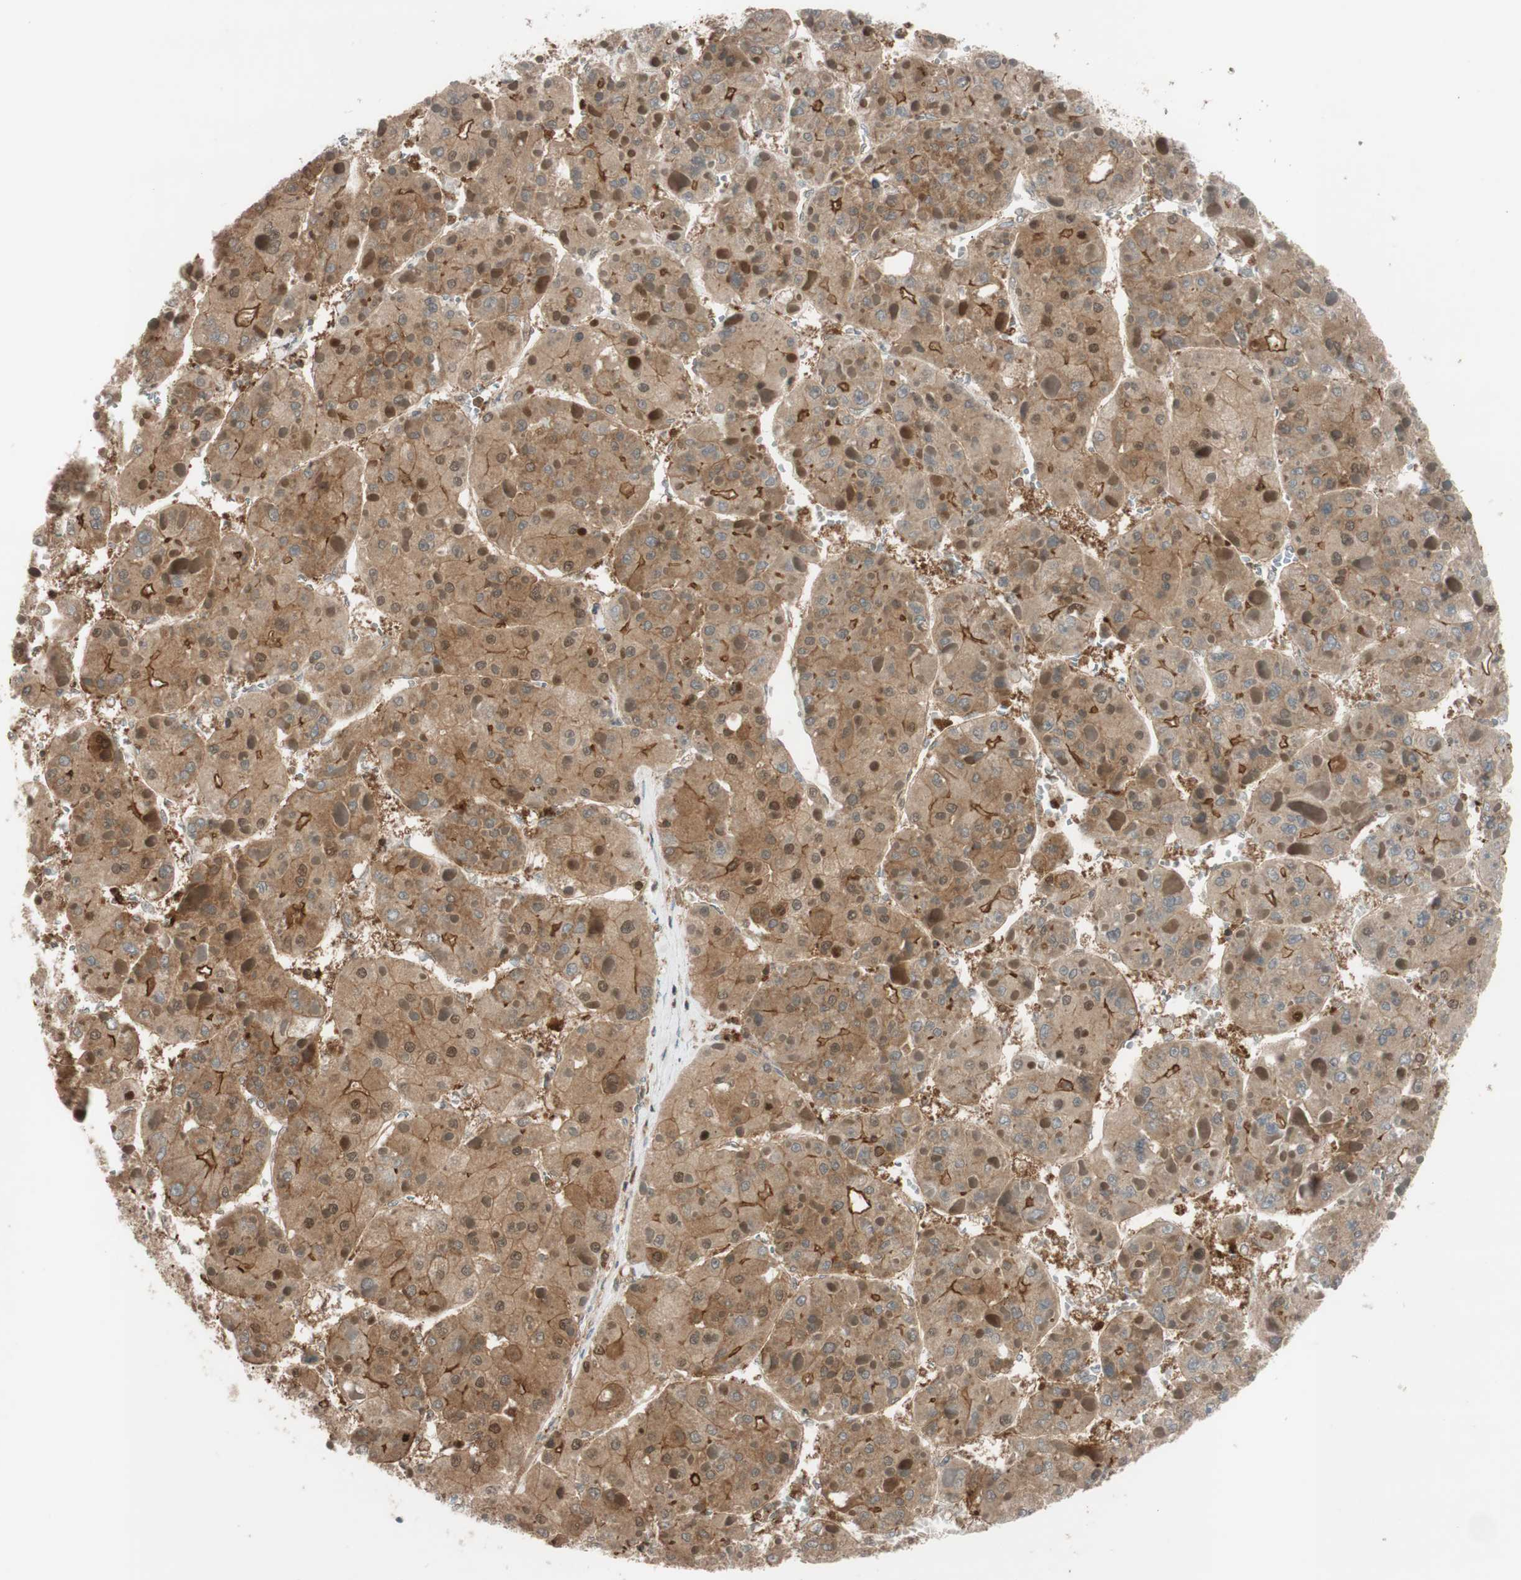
{"staining": {"intensity": "moderate", "quantity": ">75%", "location": "cytoplasmic/membranous,nuclear"}, "tissue": "liver cancer", "cell_type": "Tumor cells", "image_type": "cancer", "snomed": [{"axis": "morphology", "description": "Carcinoma, Hepatocellular, NOS"}, {"axis": "topography", "description": "Liver"}], "caption": "Protein analysis of liver hepatocellular carcinoma tissue displays moderate cytoplasmic/membranous and nuclear staining in approximately >75% of tumor cells. (DAB IHC with brightfield microscopy, high magnification).", "gene": "EPHA8", "patient": {"sex": "female", "age": 73}}